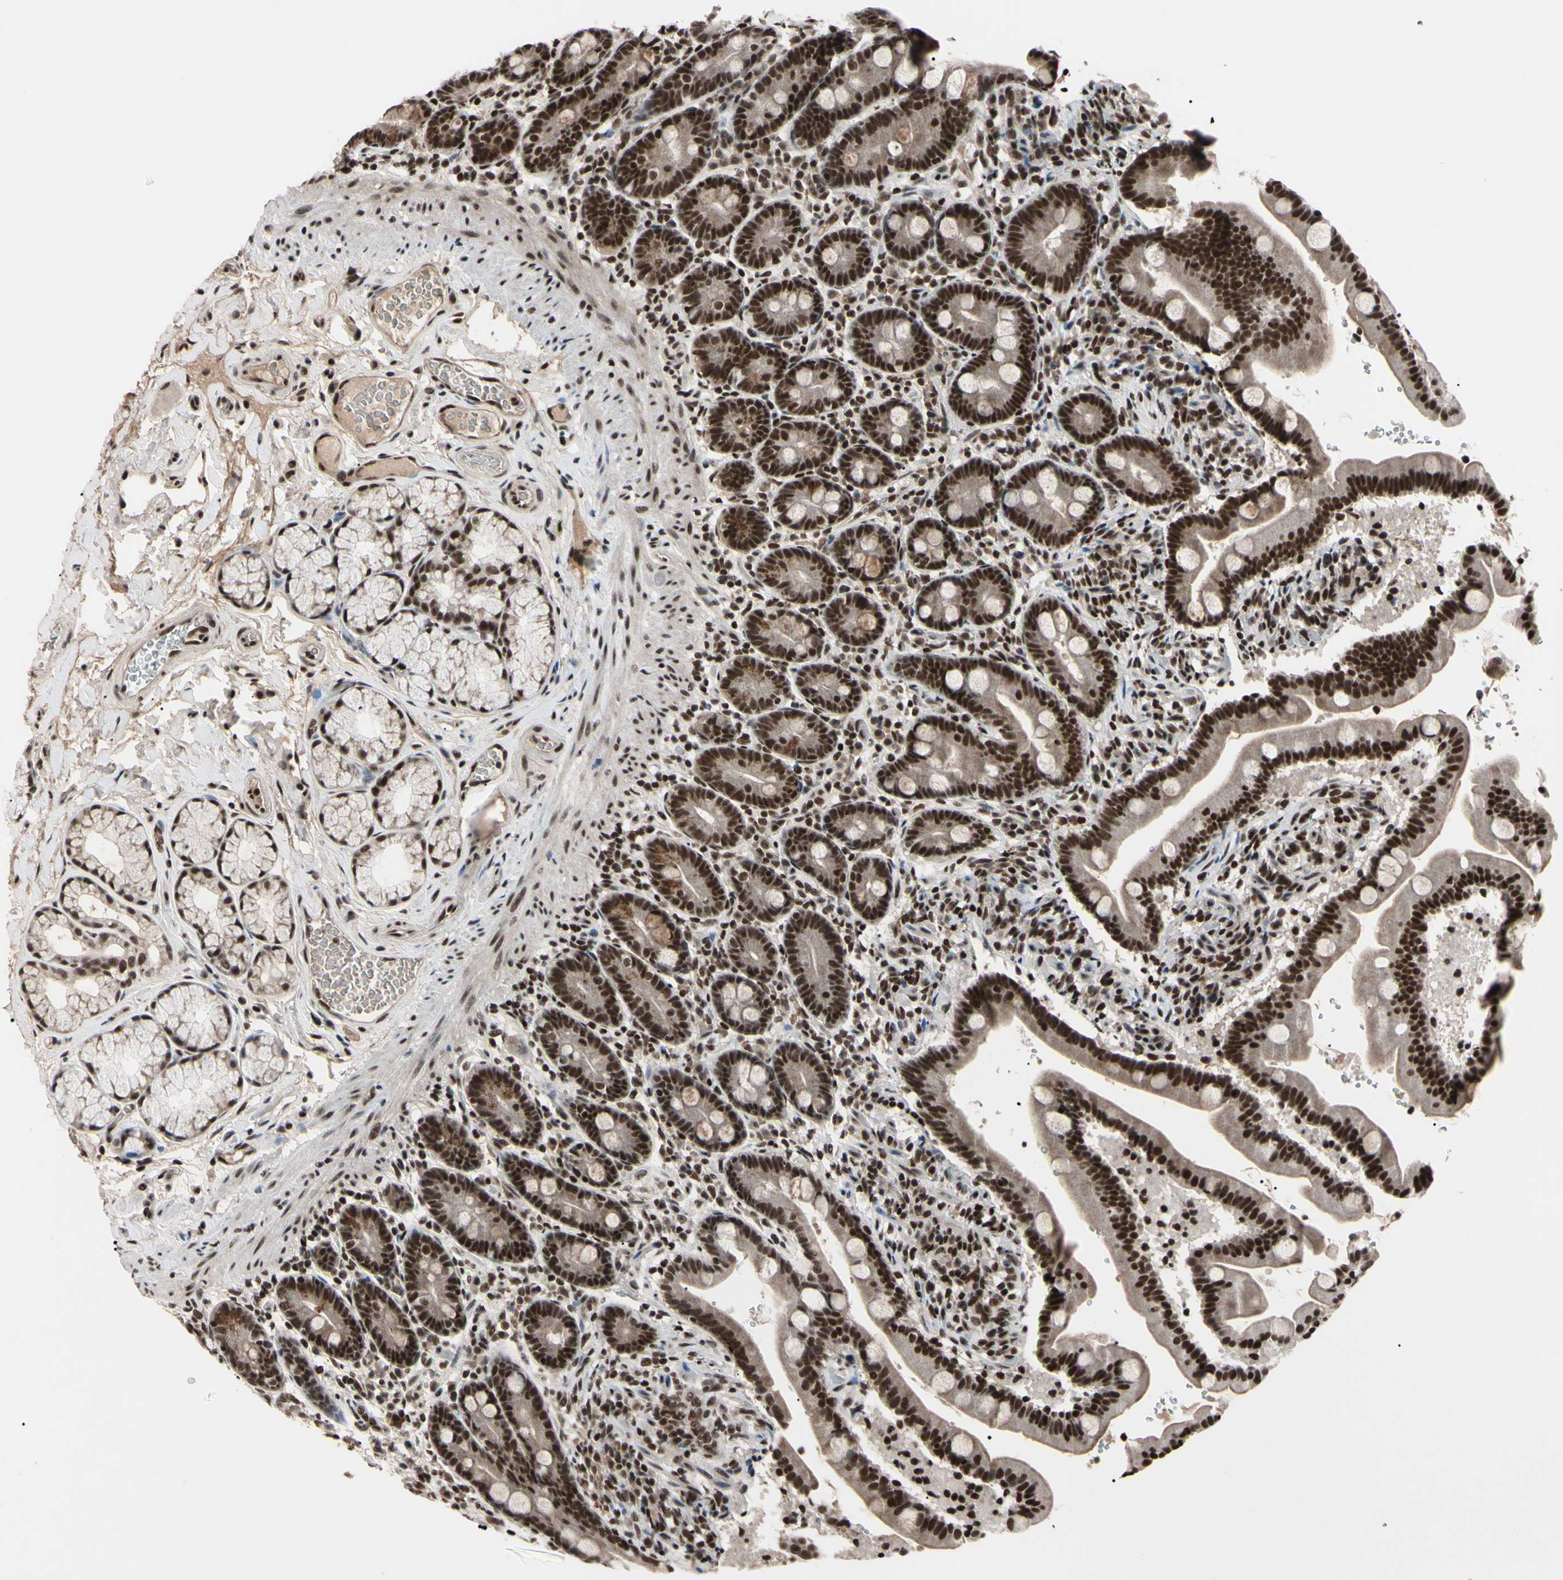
{"staining": {"intensity": "strong", "quantity": "25%-75%", "location": "nuclear"}, "tissue": "duodenum", "cell_type": "Glandular cells", "image_type": "normal", "snomed": [{"axis": "morphology", "description": "Normal tissue, NOS"}, {"axis": "topography", "description": "Duodenum"}], "caption": "A high amount of strong nuclear positivity is present in about 25%-75% of glandular cells in benign duodenum.", "gene": "YY1", "patient": {"sex": "male", "age": 54}}